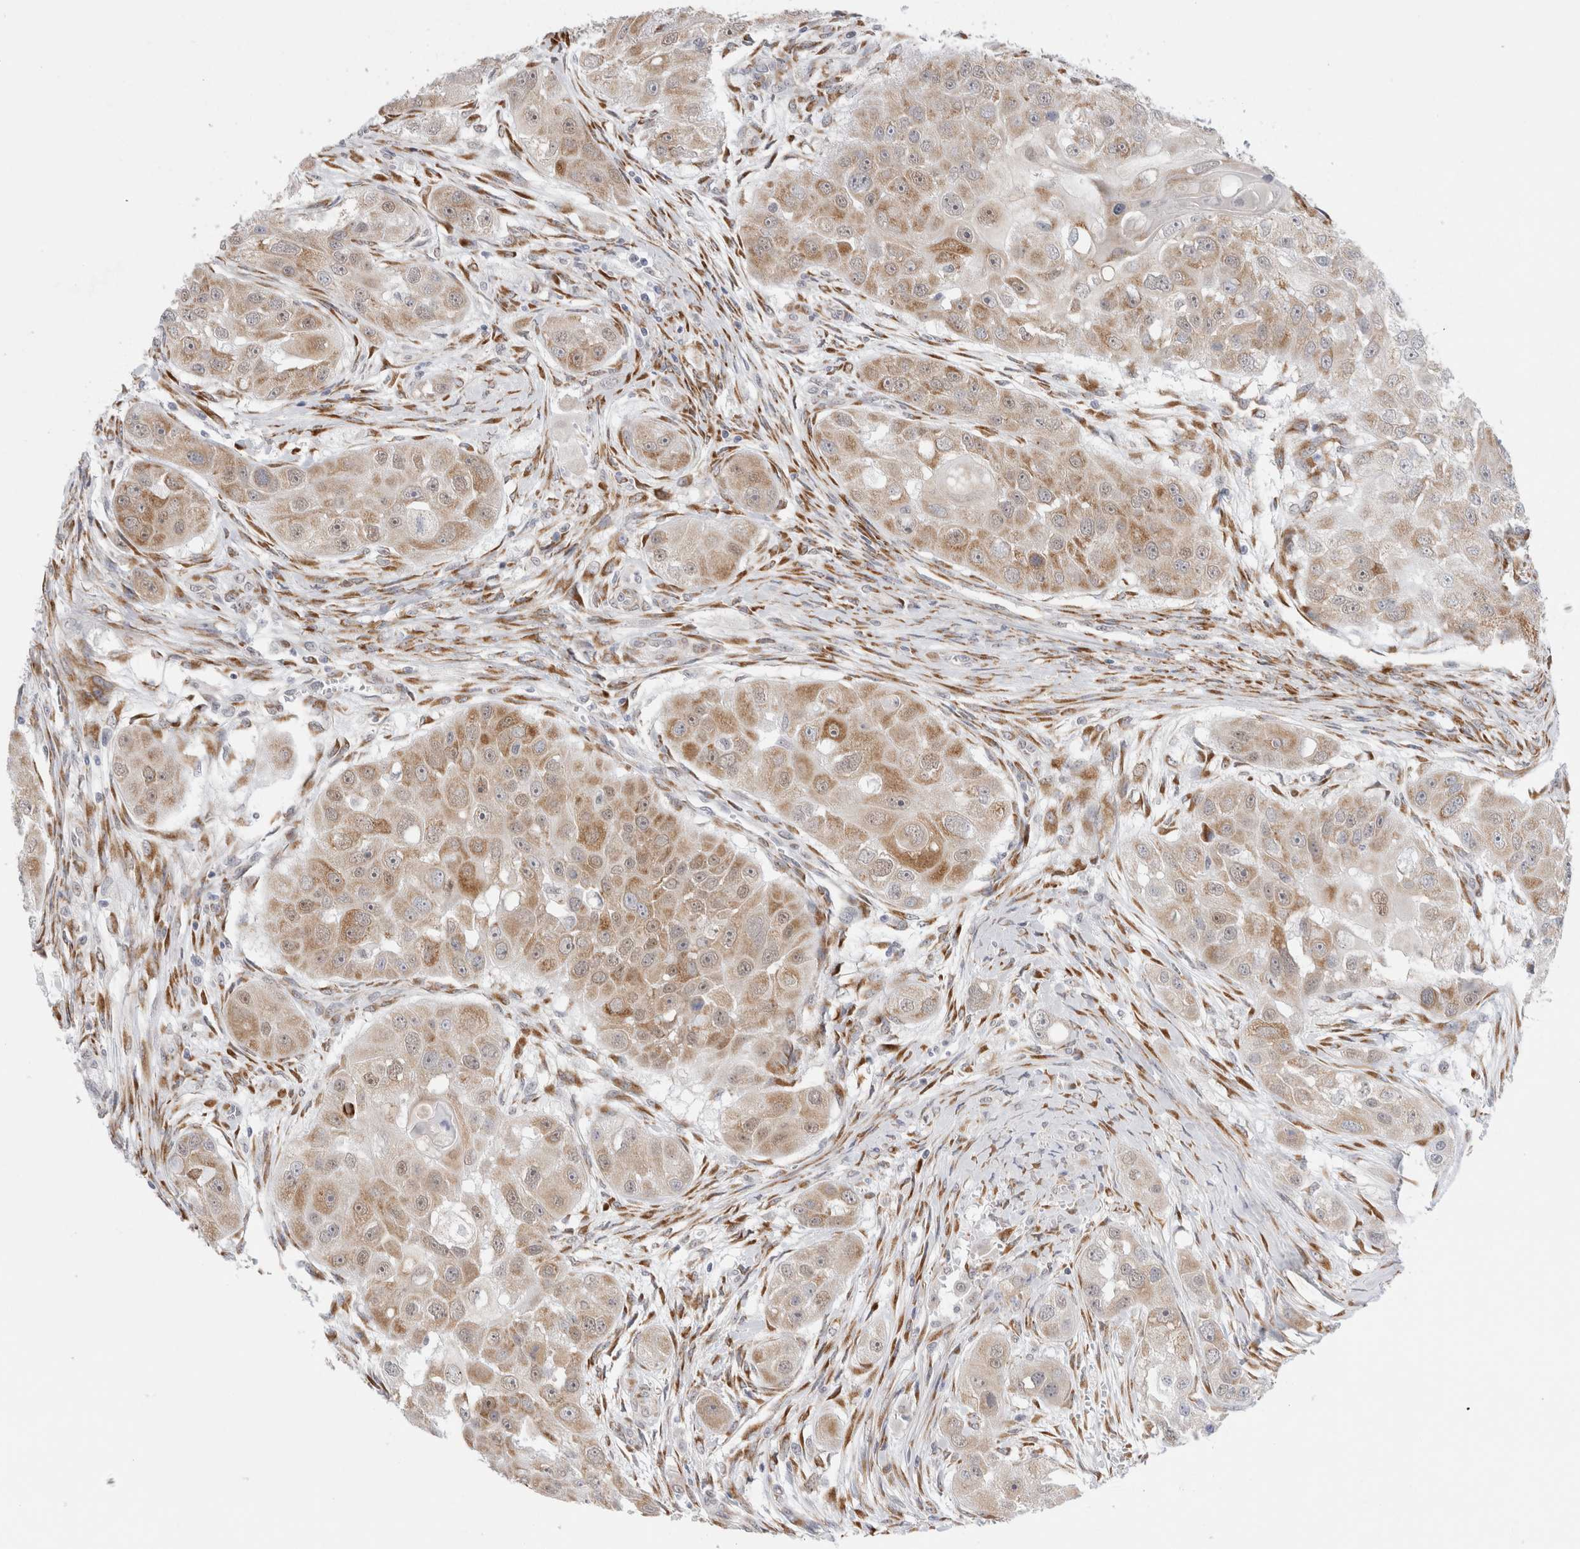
{"staining": {"intensity": "moderate", "quantity": "25%-75%", "location": "cytoplasmic/membranous"}, "tissue": "head and neck cancer", "cell_type": "Tumor cells", "image_type": "cancer", "snomed": [{"axis": "morphology", "description": "Normal tissue, NOS"}, {"axis": "morphology", "description": "Squamous cell carcinoma, NOS"}, {"axis": "topography", "description": "Skeletal muscle"}, {"axis": "topography", "description": "Head-Neck"}], "caption": "Brown immunohistochemical staining in human head and neck squamous cell carcinoma displays moderate cytoplasmic/membranous expression in approximately 25%-75% of tumor cells. (Stains: DAB in brown, nuclei in blue, Microscopy: brightfield microscopy at high magnification).", "gene": "TRMT1L", "patient": {"sex": "male", "age": 51}}